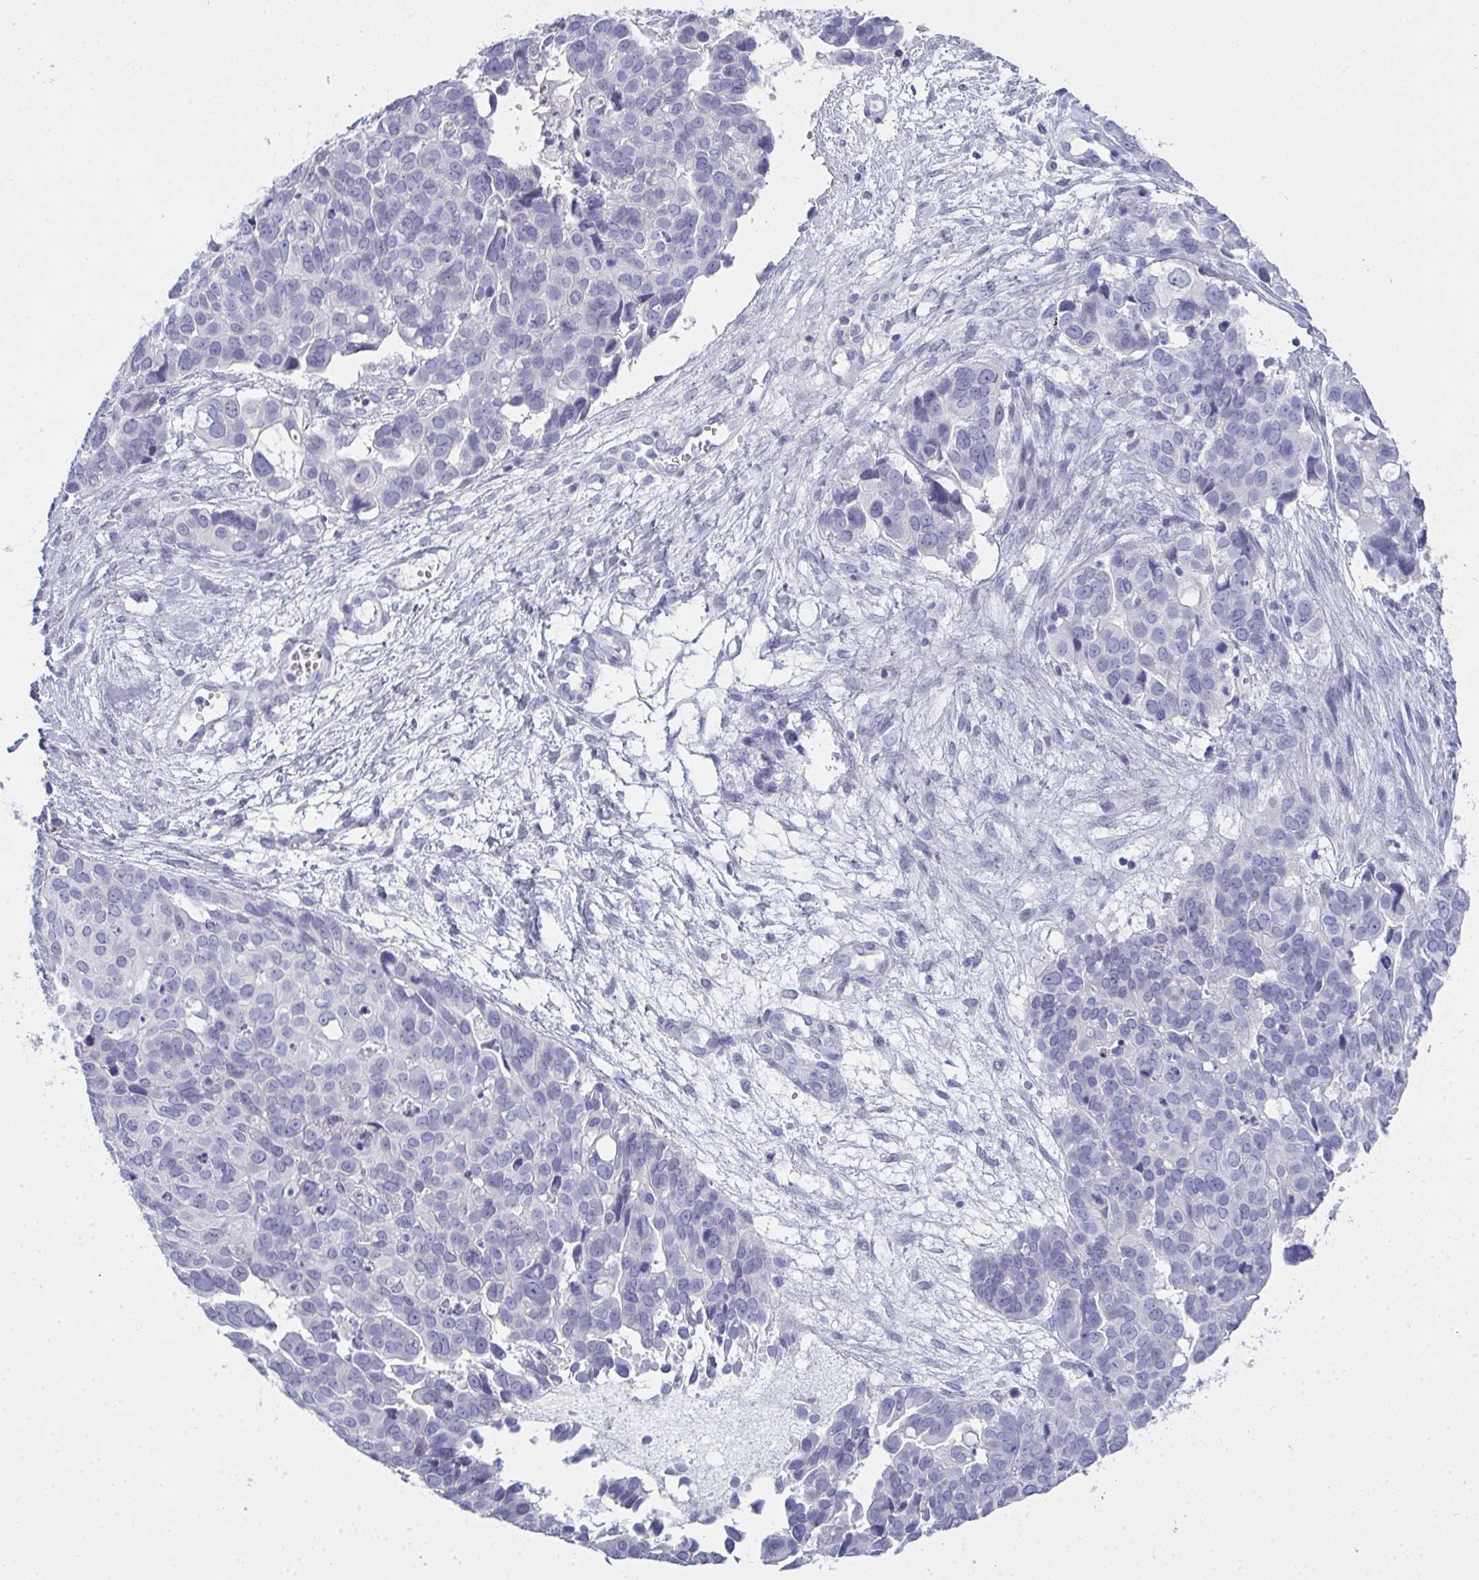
{"staining": {"intensity": "negative", "quantity": "none", "location": "none"}, "tissue": "ovarian cancer", "cell_type": "Tumor cells", "image_type": "cancer", "snomed": [{"axis": "morphology", "description": "Carcinoma, endometroid"}, {"axis": "topography", "description": "Ovary"}], "caption": "Immunohistochemistry (IHC) micrograph of human ovarian cancer (endometroid carcinoma) stained for a protein (brown), which displays no positivity in tumor cells.", "gene": "SLC36A2", "patient": {"sex": "female", "age": 78}}